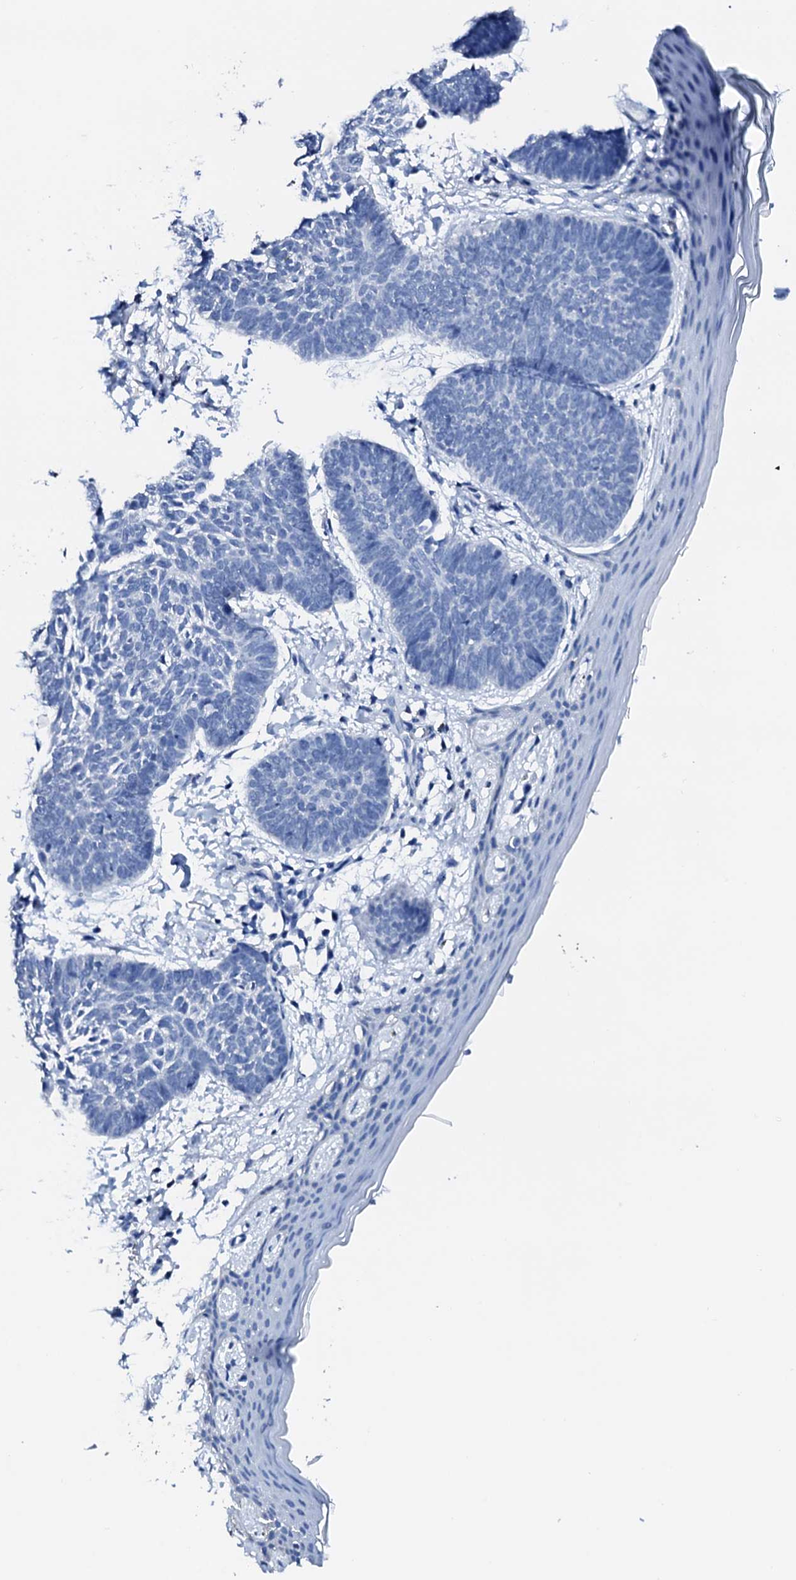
{"staining": {"intensity": "negative", "quantity": "none", "location": "none"}, "tissue": "skin cancer", "cell_type": "Tumor cells", "image_type": "cancer", "snomed": [{"axis": "morphology", "description": "Normal tissue, NOS"}, {"axis": "morphology", "description": "Basal cell carcinoma"}, {"axis": "topography", "description": "Skin"}], "caption": "Micrograph shows no significant protein expression in tumor cells of skin cancer (basal cell carcinoma). (DAB (3,3'-diaminobenzidine) IHC visualized using brightfield microscopy, high magnification).", "gene": "NRIP2", "patient": {"sex": "male", "age": 50}}